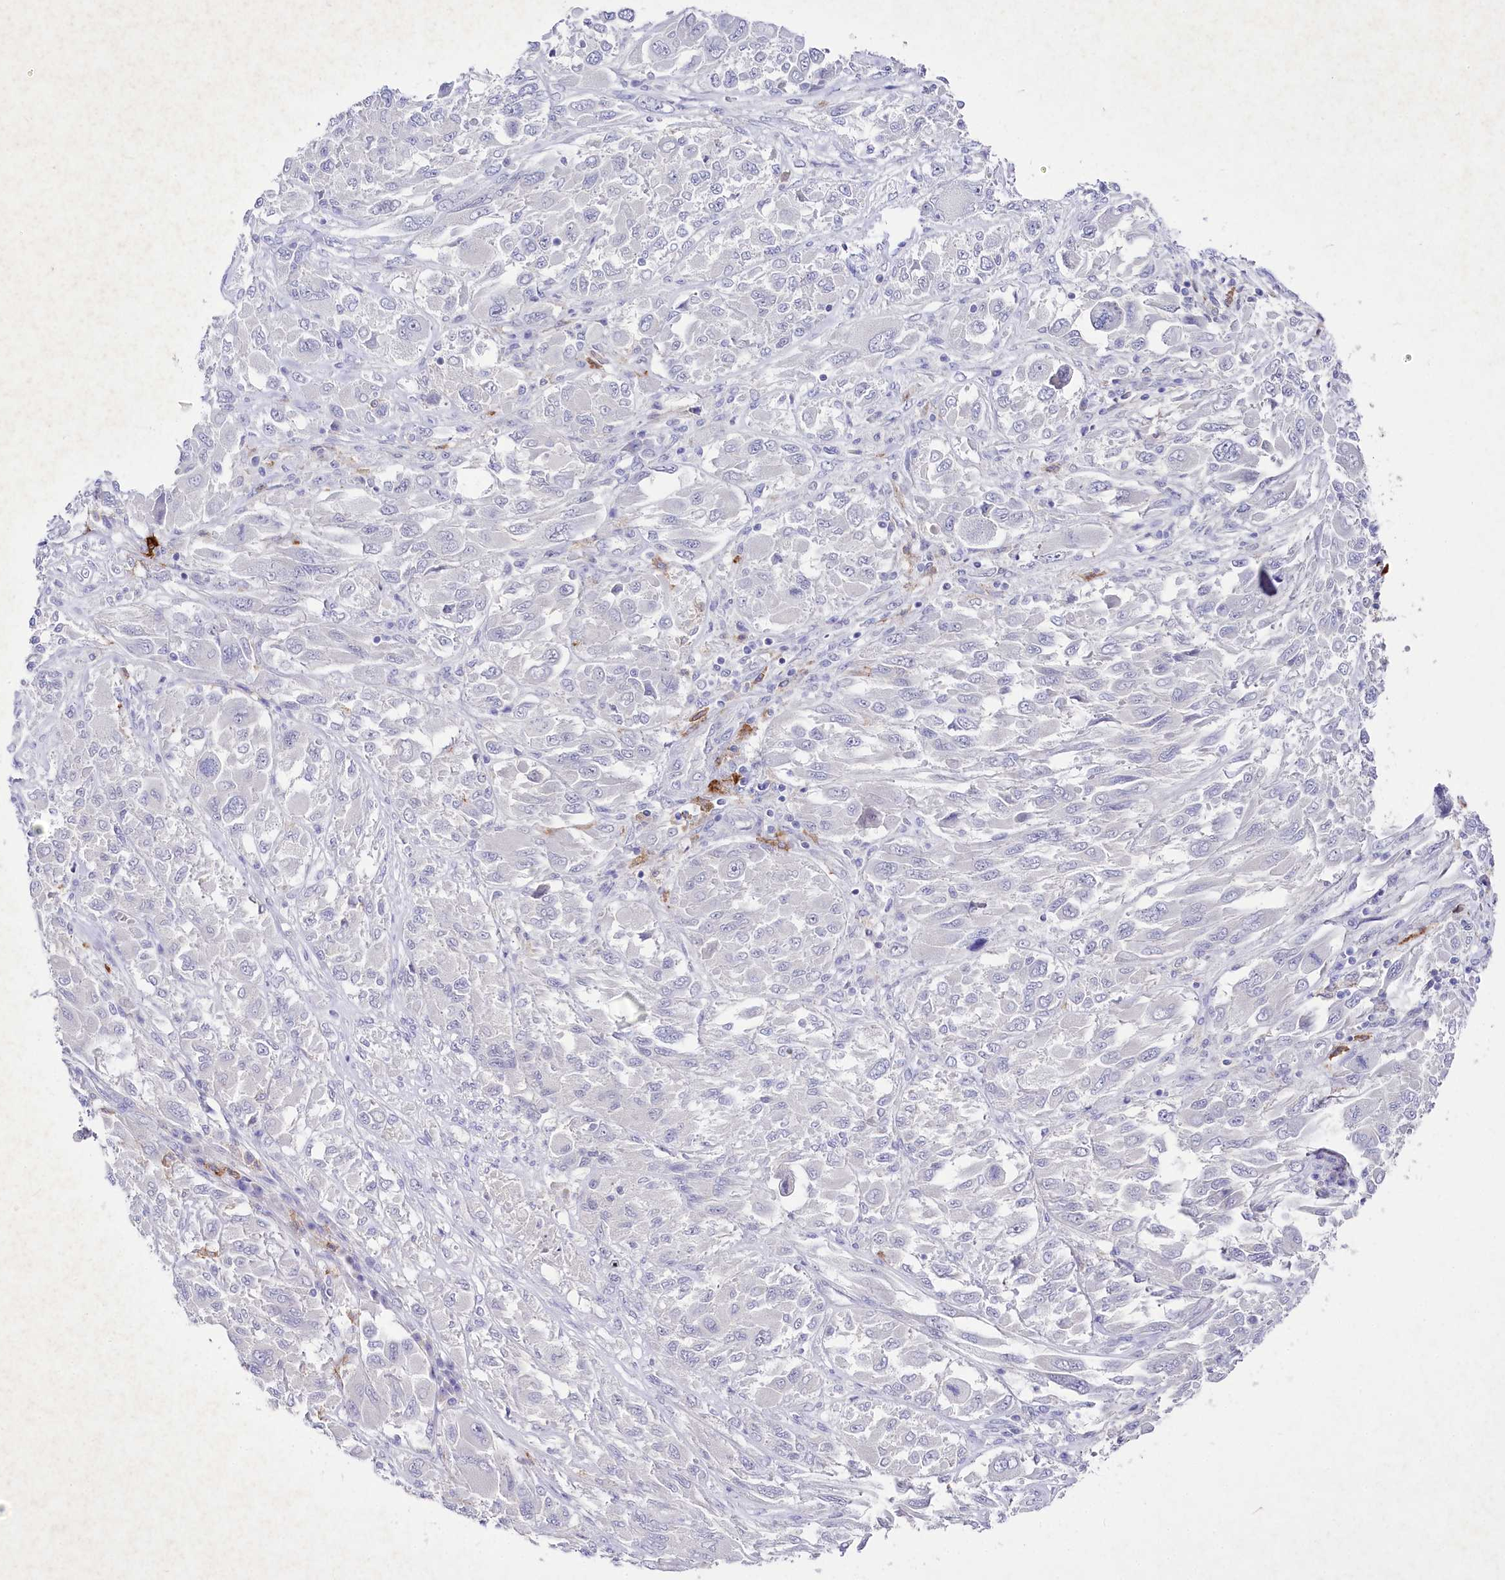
{"staining": {"intensity": "negative", "quantity": "none", "location": "none"}, "tissue": "melanoma", "cell_type": "Tumor cells", "image_type": "cancer", "snomed": [{"axis": "morphology", "description": "Malignant melanoma, NOS"}, {"axis": "topography", "description": "Skin"}], "caption": "An immunohistochemistry photomicrograph of malignant melanoma is shown. There is no staining in tumor cells of malignant melanoma.", "gene": "CLEC4M", "patient": {"sex": "female", "age": 91}}